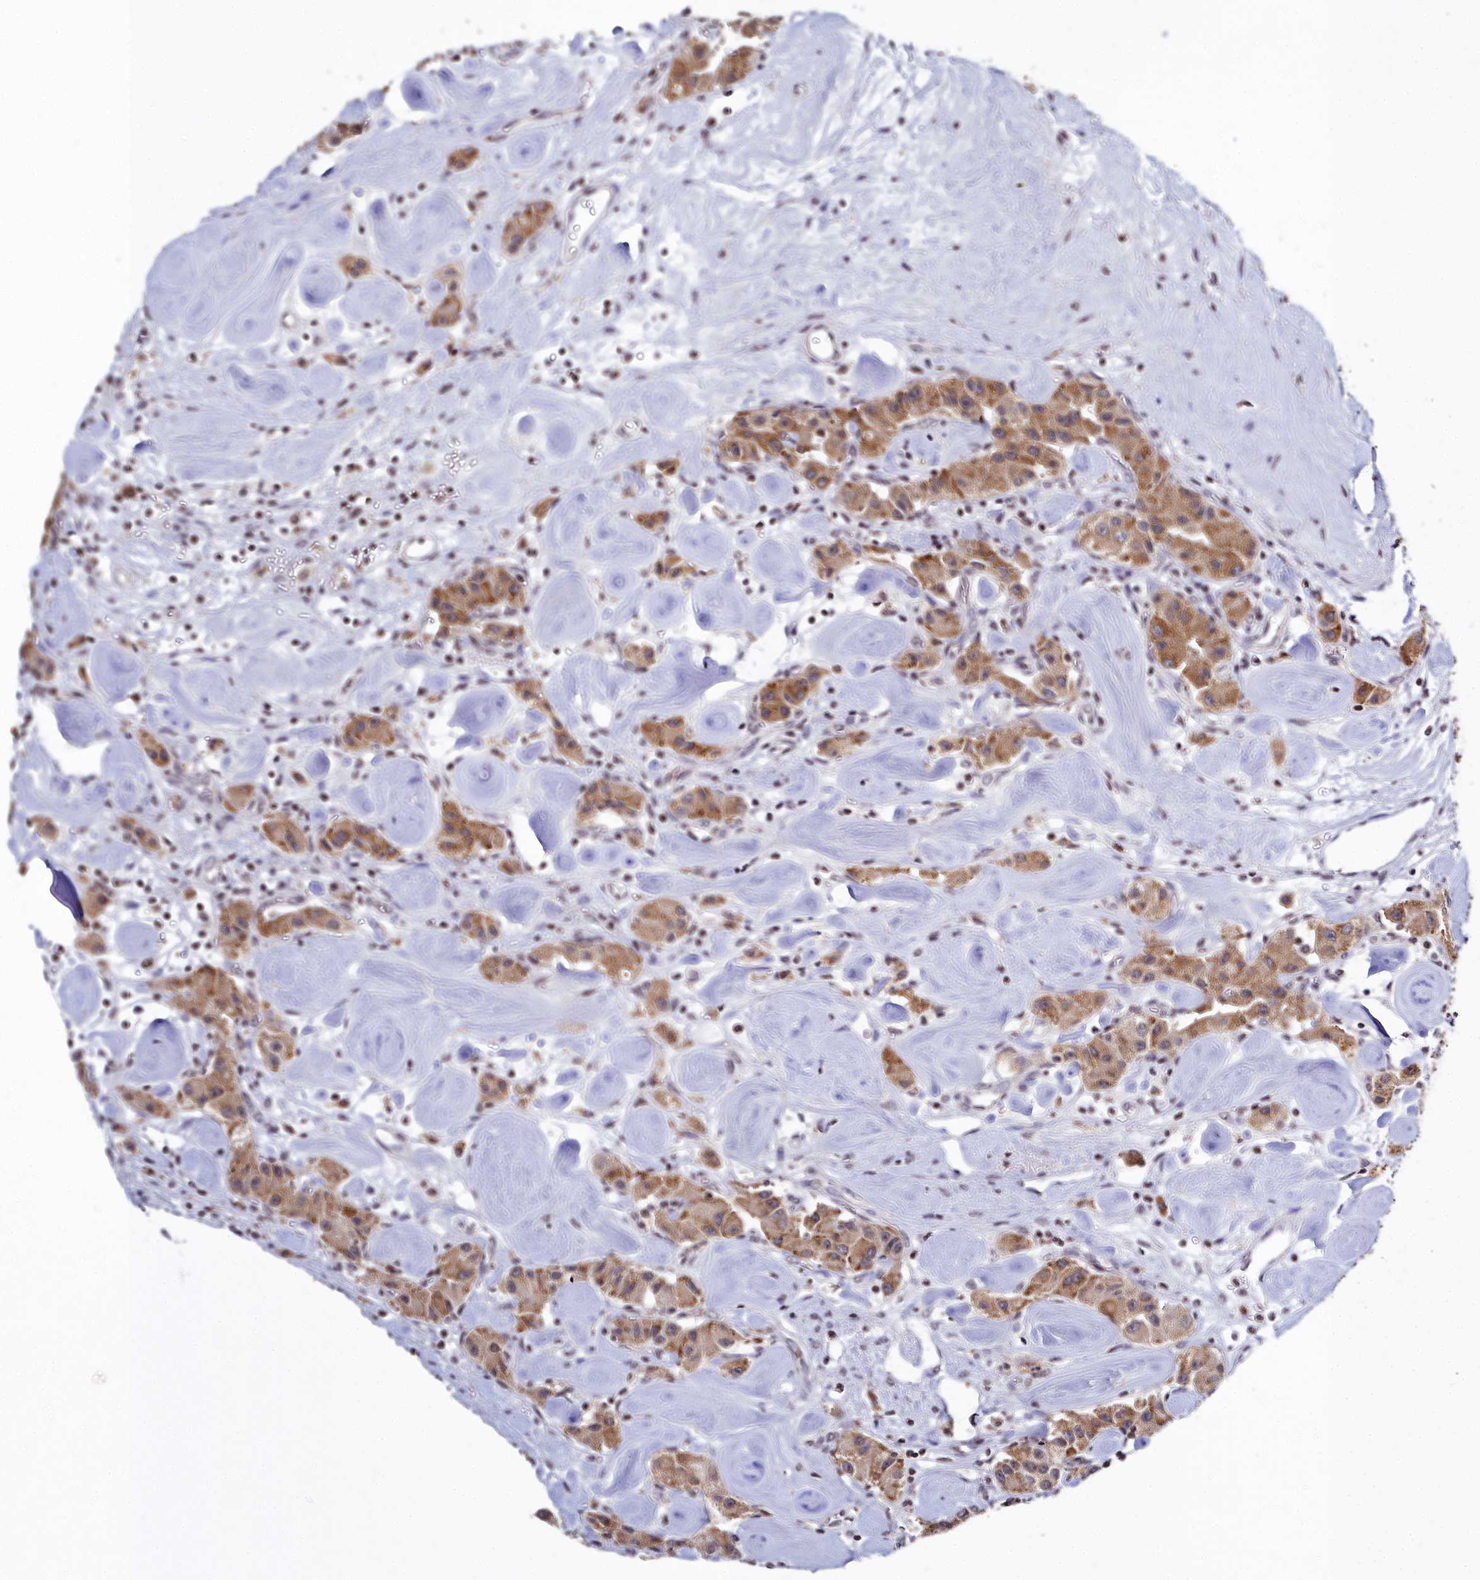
{"staining": {"intensity": "moderate", "quantity": ">75%", "location": "cytoplasmic/membranous"}, "tissue": "carcinoid", "cell_type": "Tumor cells", "image_type": "cancer", "snomed": [{"axis": "morphology", "description": "Carcinoid, malignant, NOS"}, {"axis": "topography", "description": "Pancreas"}], "caption": "Protein staining of malignant carcinoid tissue reveals moderate cytoplasmic/membranous staining in approximately >75% of tumor cells. Immunohistochemistry stains the protein of interest in brown and the nuclei are stained blue.", "gene": "FZD4", "patient": {"sex": "male", "age": 41}}